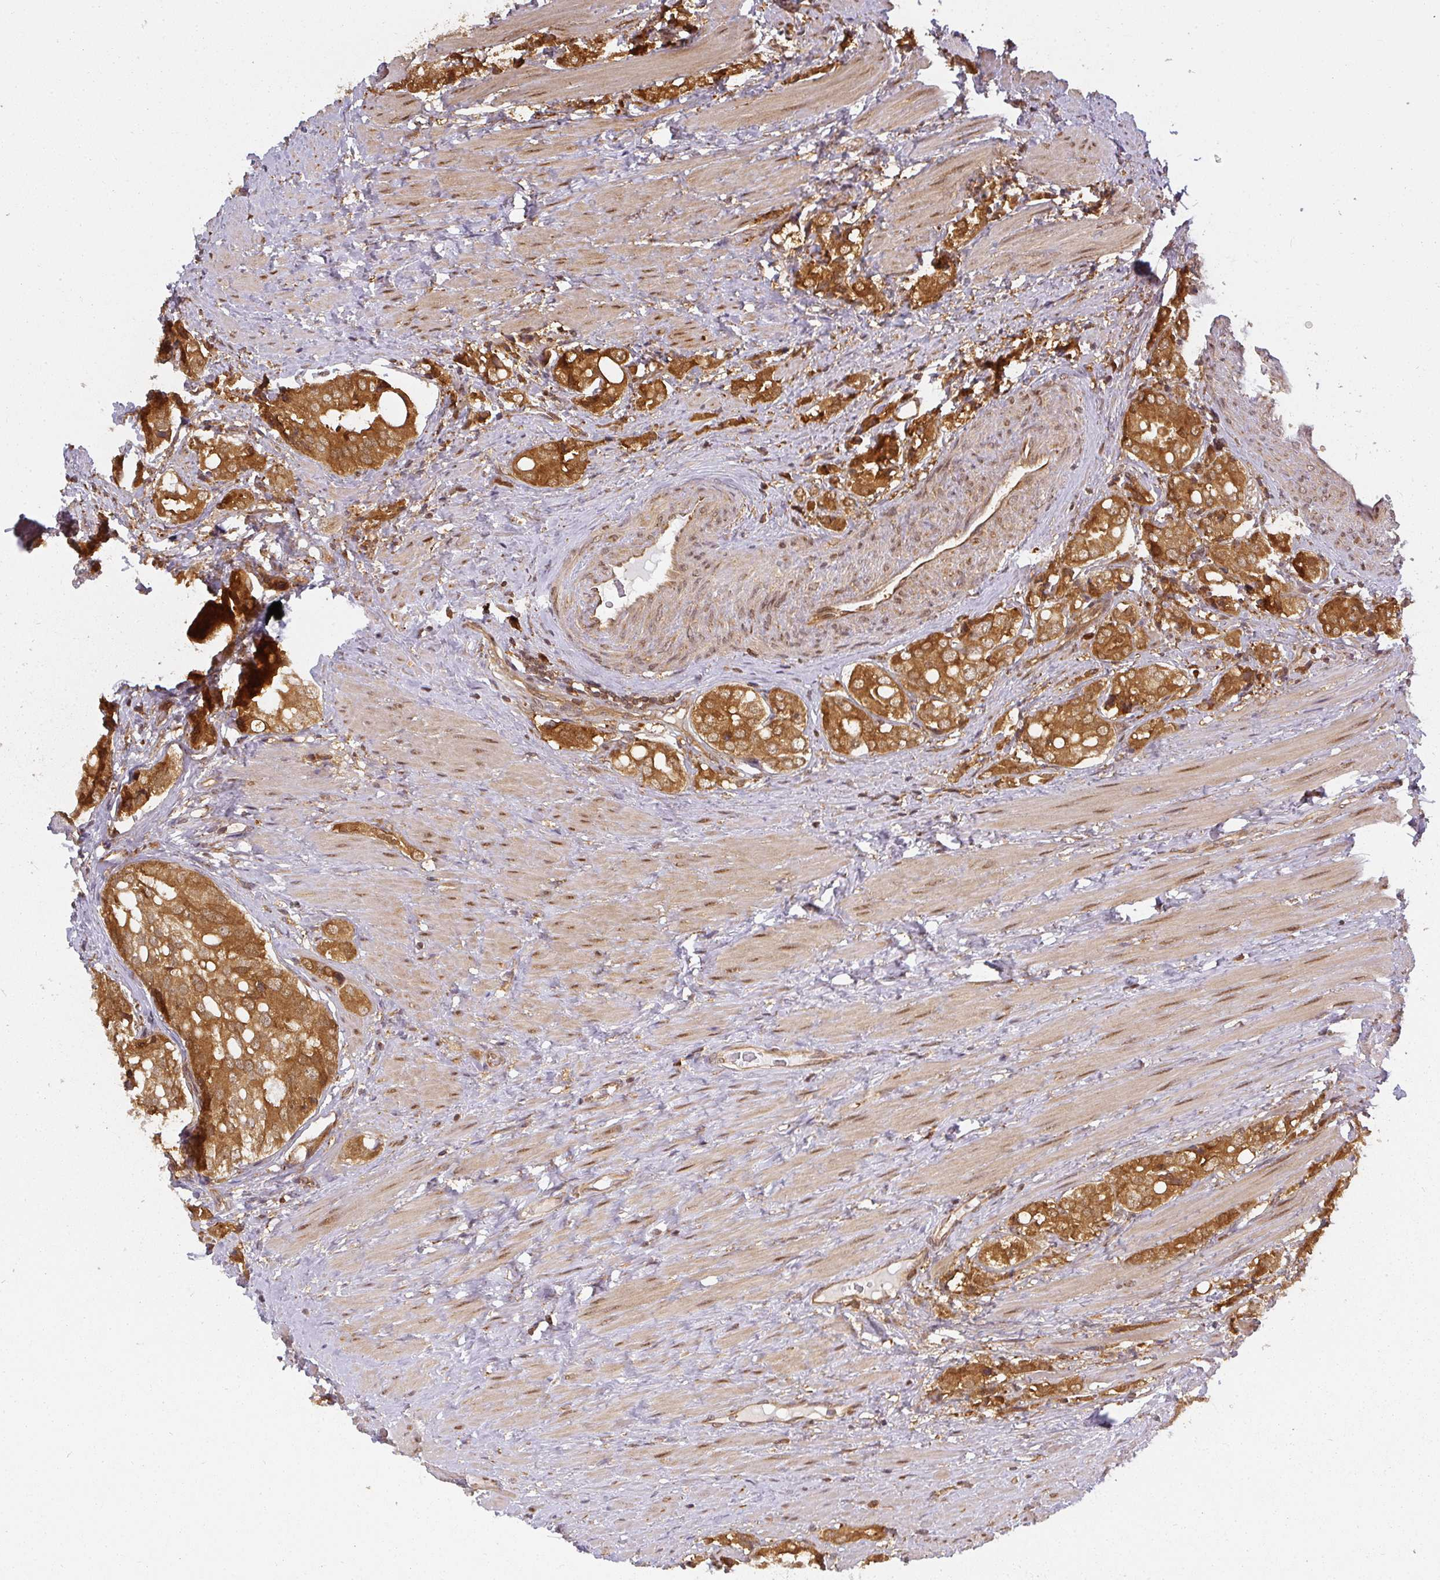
{"staining": {"intensity": "strong", "quantity": ">75%", "location": "cytoplasmic/membranous"}, "tissue": "prostate cancer", "cell_type": "Tumor cells", "image_type": "cancer", "snomed": [{"axis": "morphology", "description": "Adenocarcinoma, High grade"}, {"axis": "topography", "description": "Prostate"}], "caption": "The image shows immunohistochemical staining of prostate cancer. There is strong cytoplasmic/membranous positivity is identified in approximately >75% of tumor cells. (IHC, brightfield microscopy, high magnification).", "gene": "PPP6R3", "patient": {"sex": "male", "age": 71}}